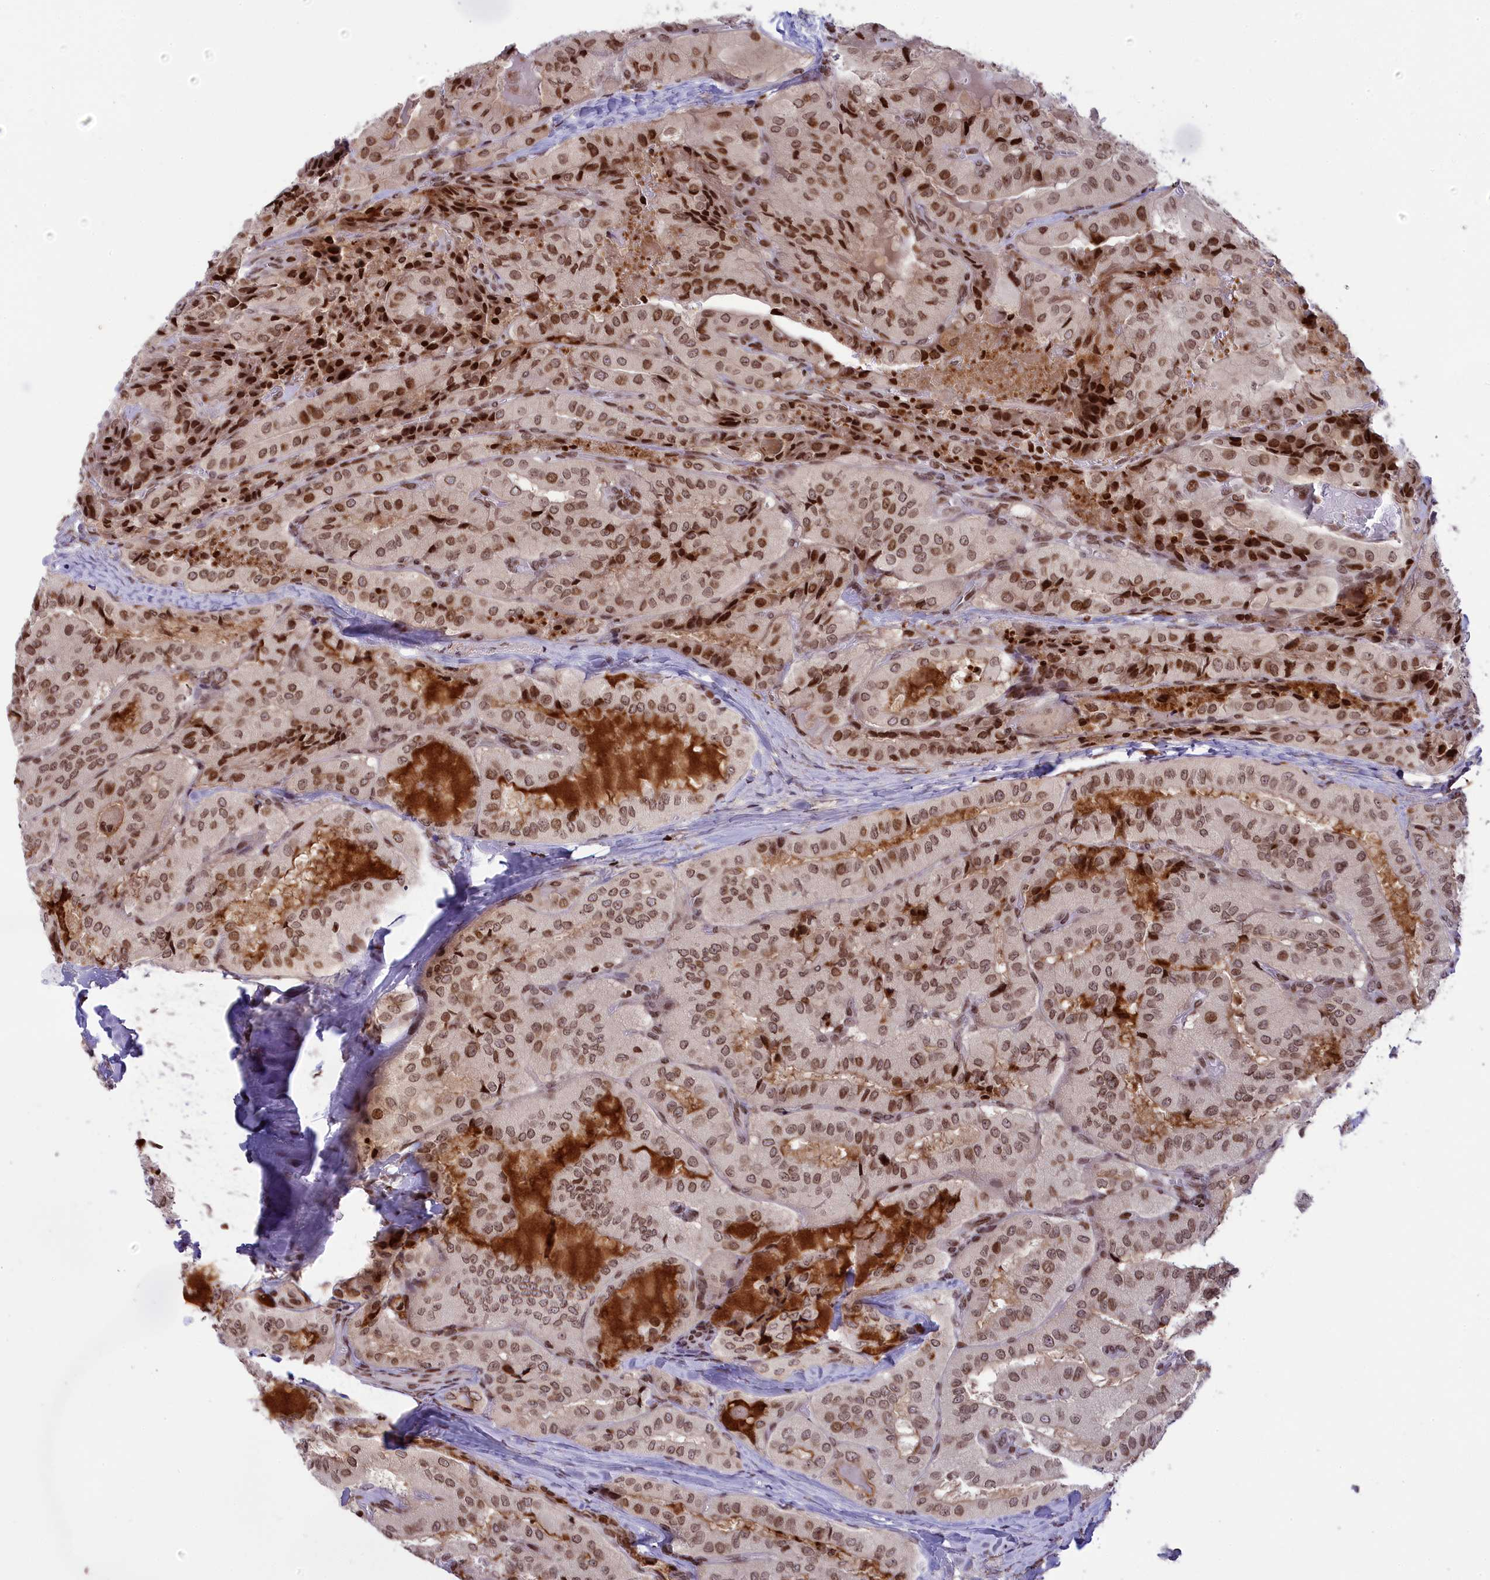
{"staining": {"intensity": "moderate", "quantity": ">75%", "location": "nuclear"}, "tissue": "thyroid cancer", "cell_type": "Tumor cells", "image_type": "cancer", "snomed": [{"axis": "morphology", "description": "Normal tissue, NOS"}, {"axis": "morphology", "description": "Papillary adenocarcinoma, NOS"}, {"axis": "topography", "description": "Thyroid gland"}], "caption": "The micrograph displays staining of thyroid cancer (papillary adenocarcinoma), revealing moderate nuclear protein positivity (brown color) within tumor cells.", "gene": "TET2", "patient": {"sex": "female", "age": 59}}